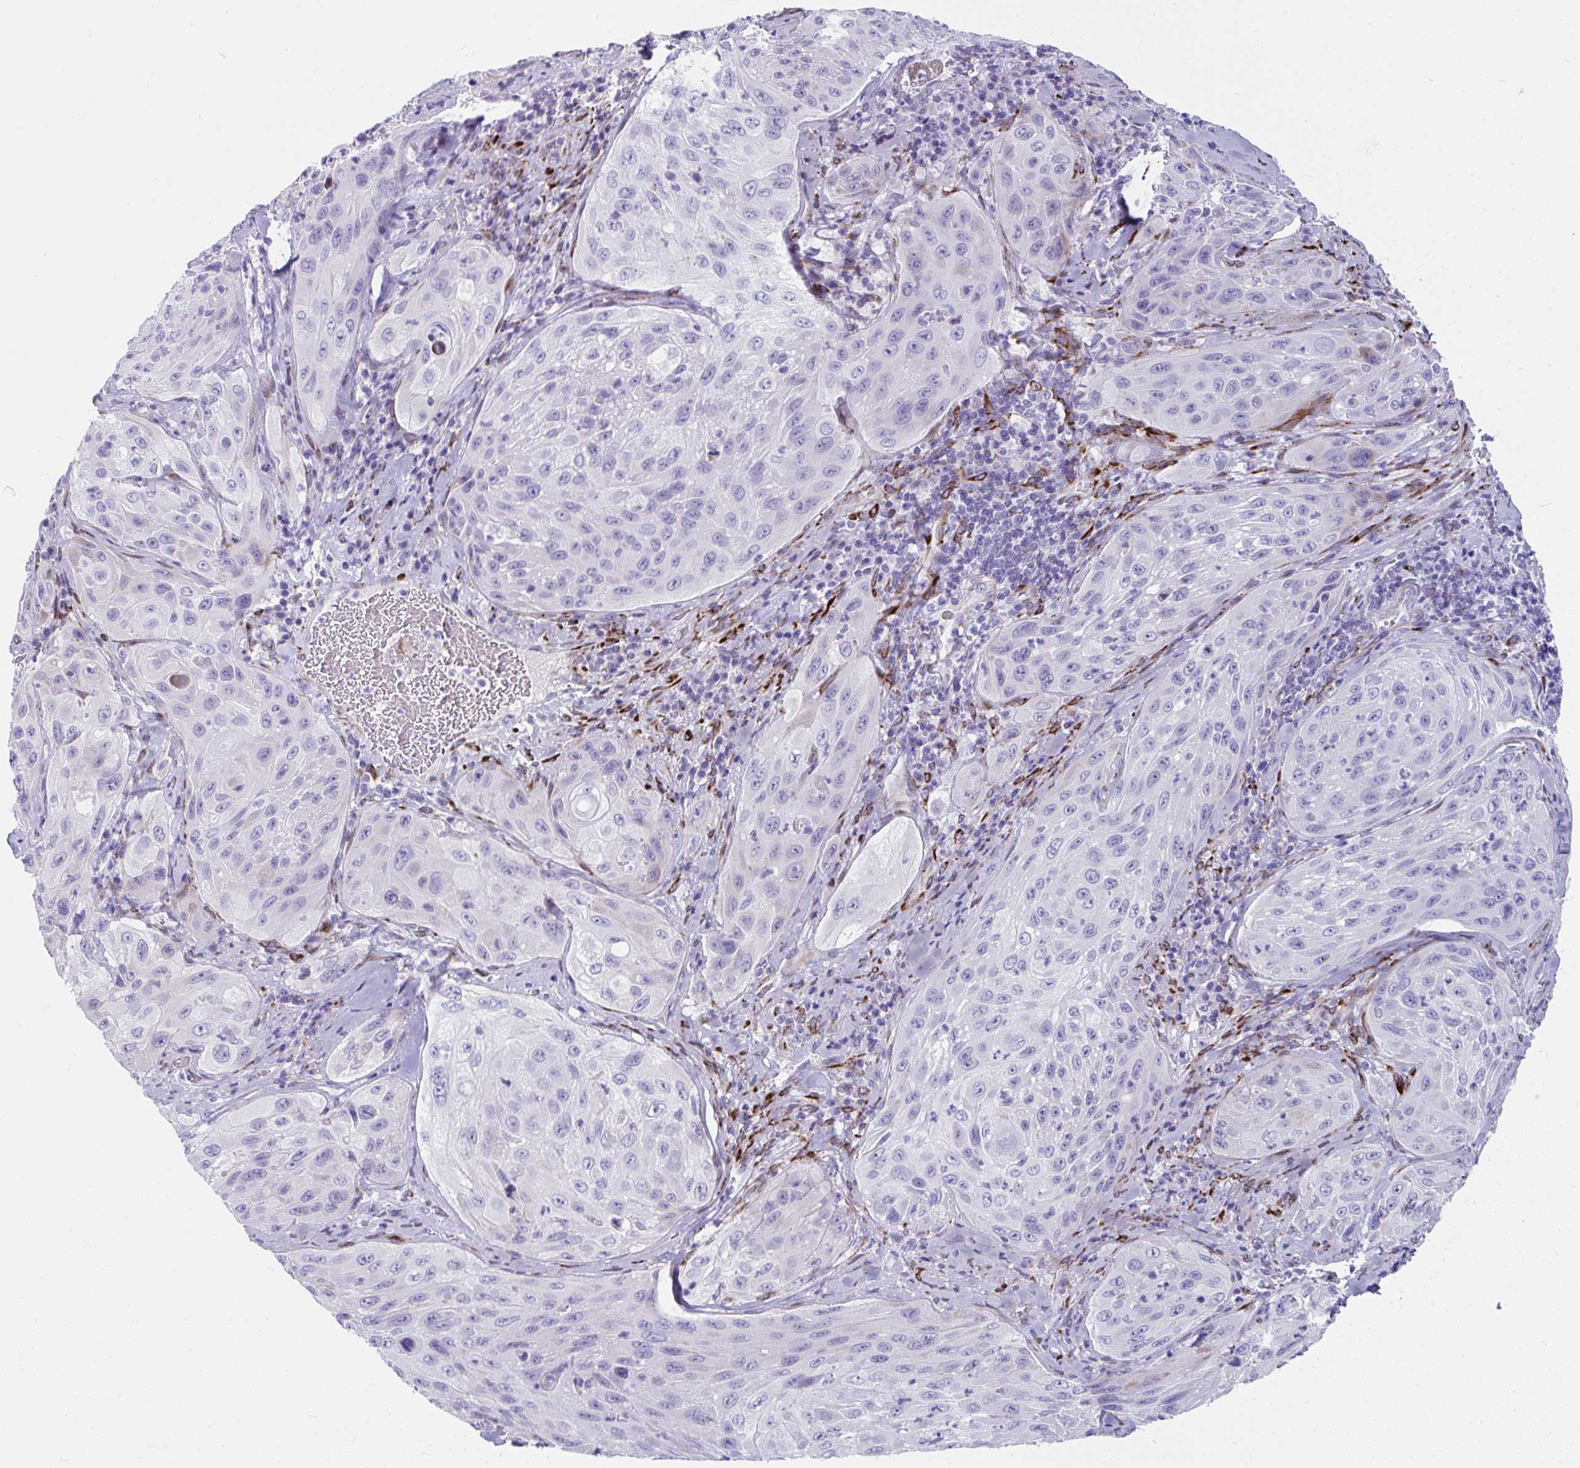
{"staining": {"intensity": "negative", "quantity": "none", "location": "none"}, "tissue": "cervical cancer", "cell_type": "Tumor cells", "image_type": "cancer", "snomed": [{"axis": "morphology", "description": "Squamous cell carcinoma, NOS"}, {"axis": "topography", "description": "Cervix"}], "caption": "Human squamous cell carcinoma (cervical) stained for a protein using immunohistochemistry (IHC) demonstrates no positivity in tumor cells.", "gene": "GRXCR2", "patient": {"sex": "female", "age": 42}}